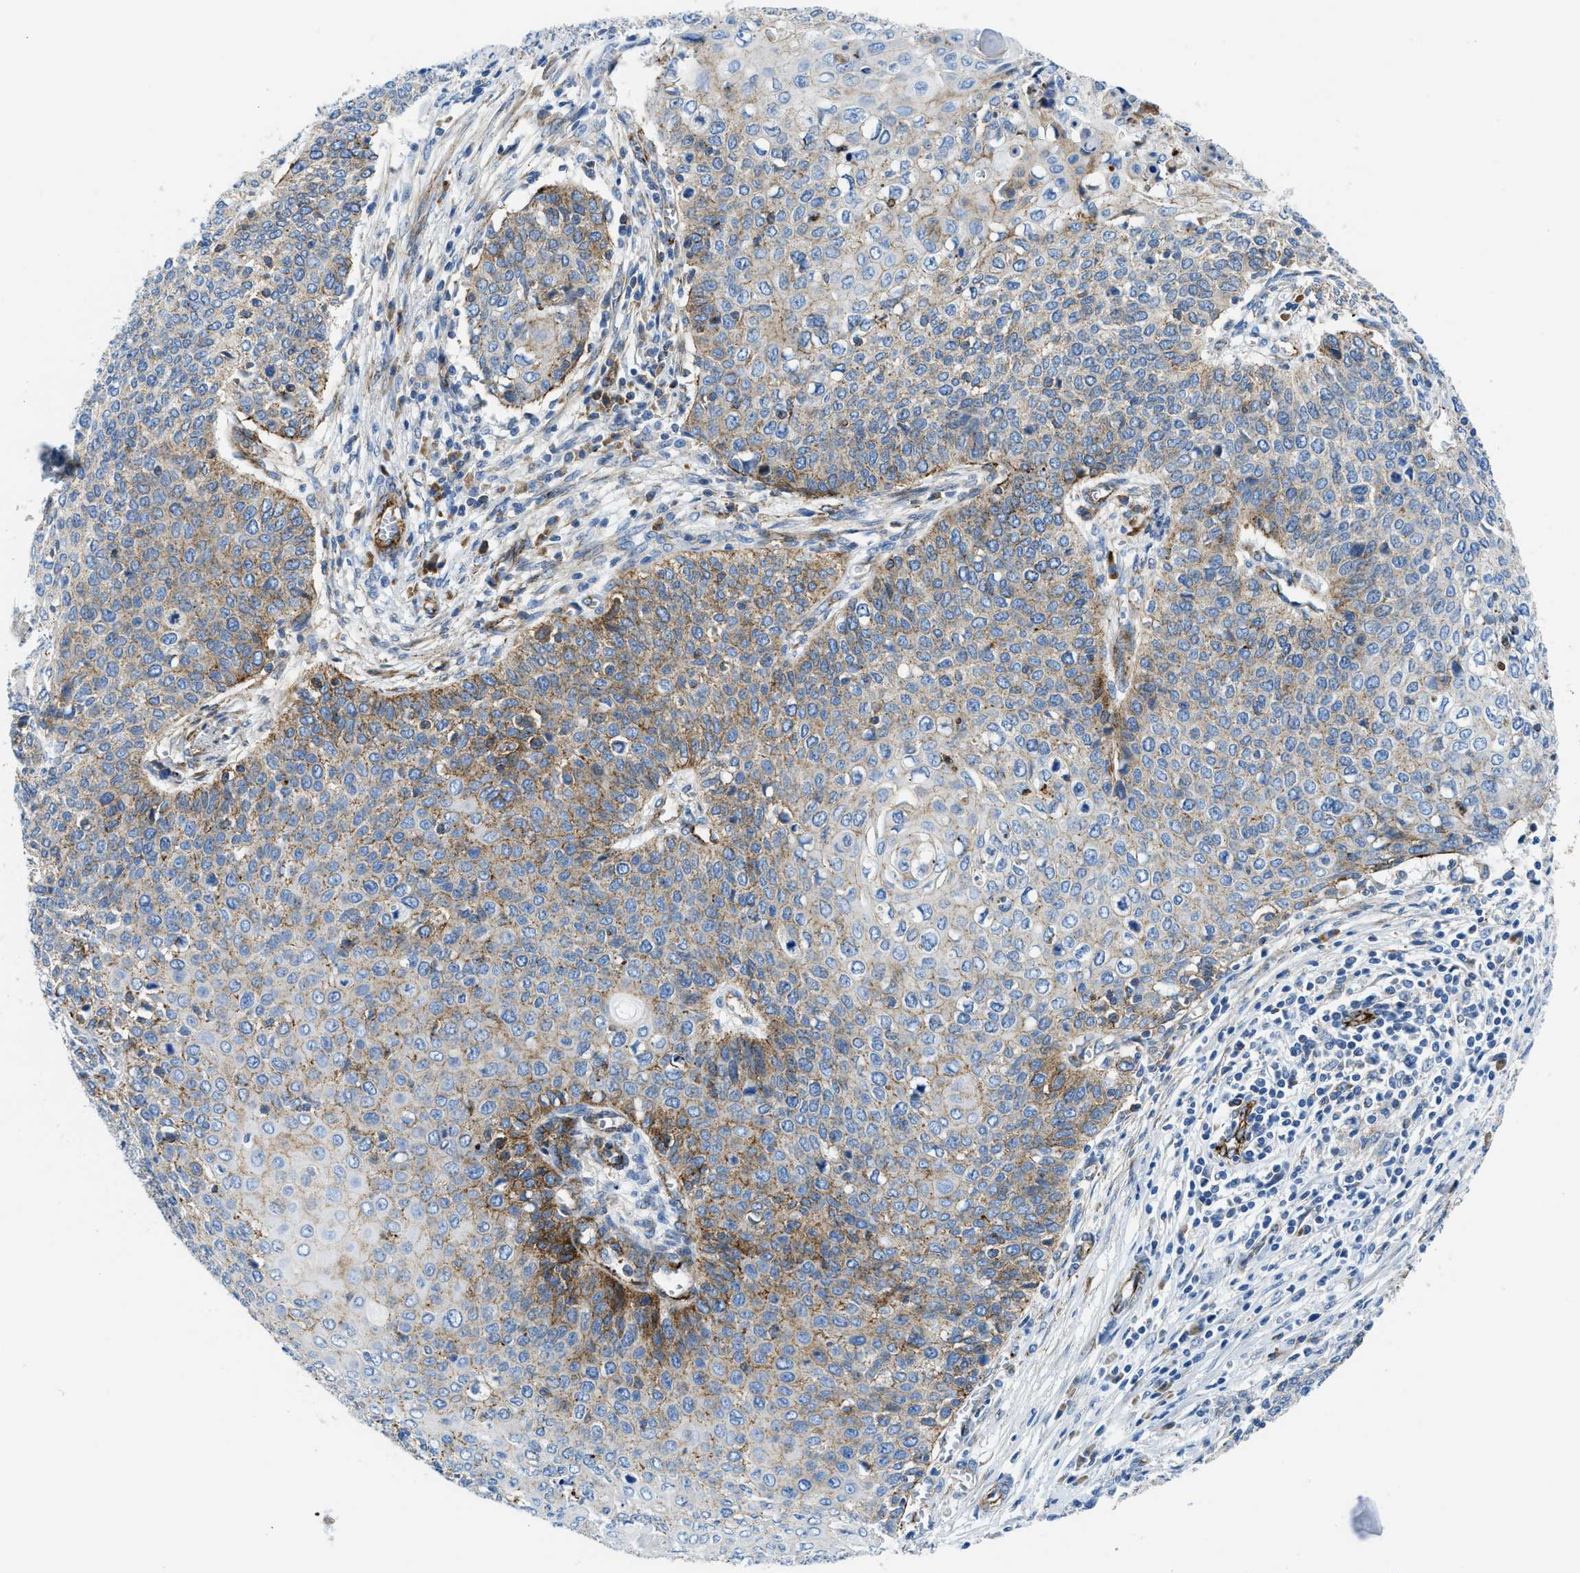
{"staining": {"intensity": "moderate", "quantity": "<25%", "location": "cytoplasmic/membranous"}, "tissue": "cervical cancer", "cell_type": "Tumor cells", "image_type": "cancer", "snomed": [{"axis": "morphology", "description": "Squamous cell carcinoma, NOS"}, {"axis": "topography", "description": "Cervix"}], "caption": "A brown stain shows moderate cytoplasmic/membranous staining of a protein in human cervical cancer tumor cells.", "gene": "CUTA", "patient": {"sex": "female", "age": 39}}